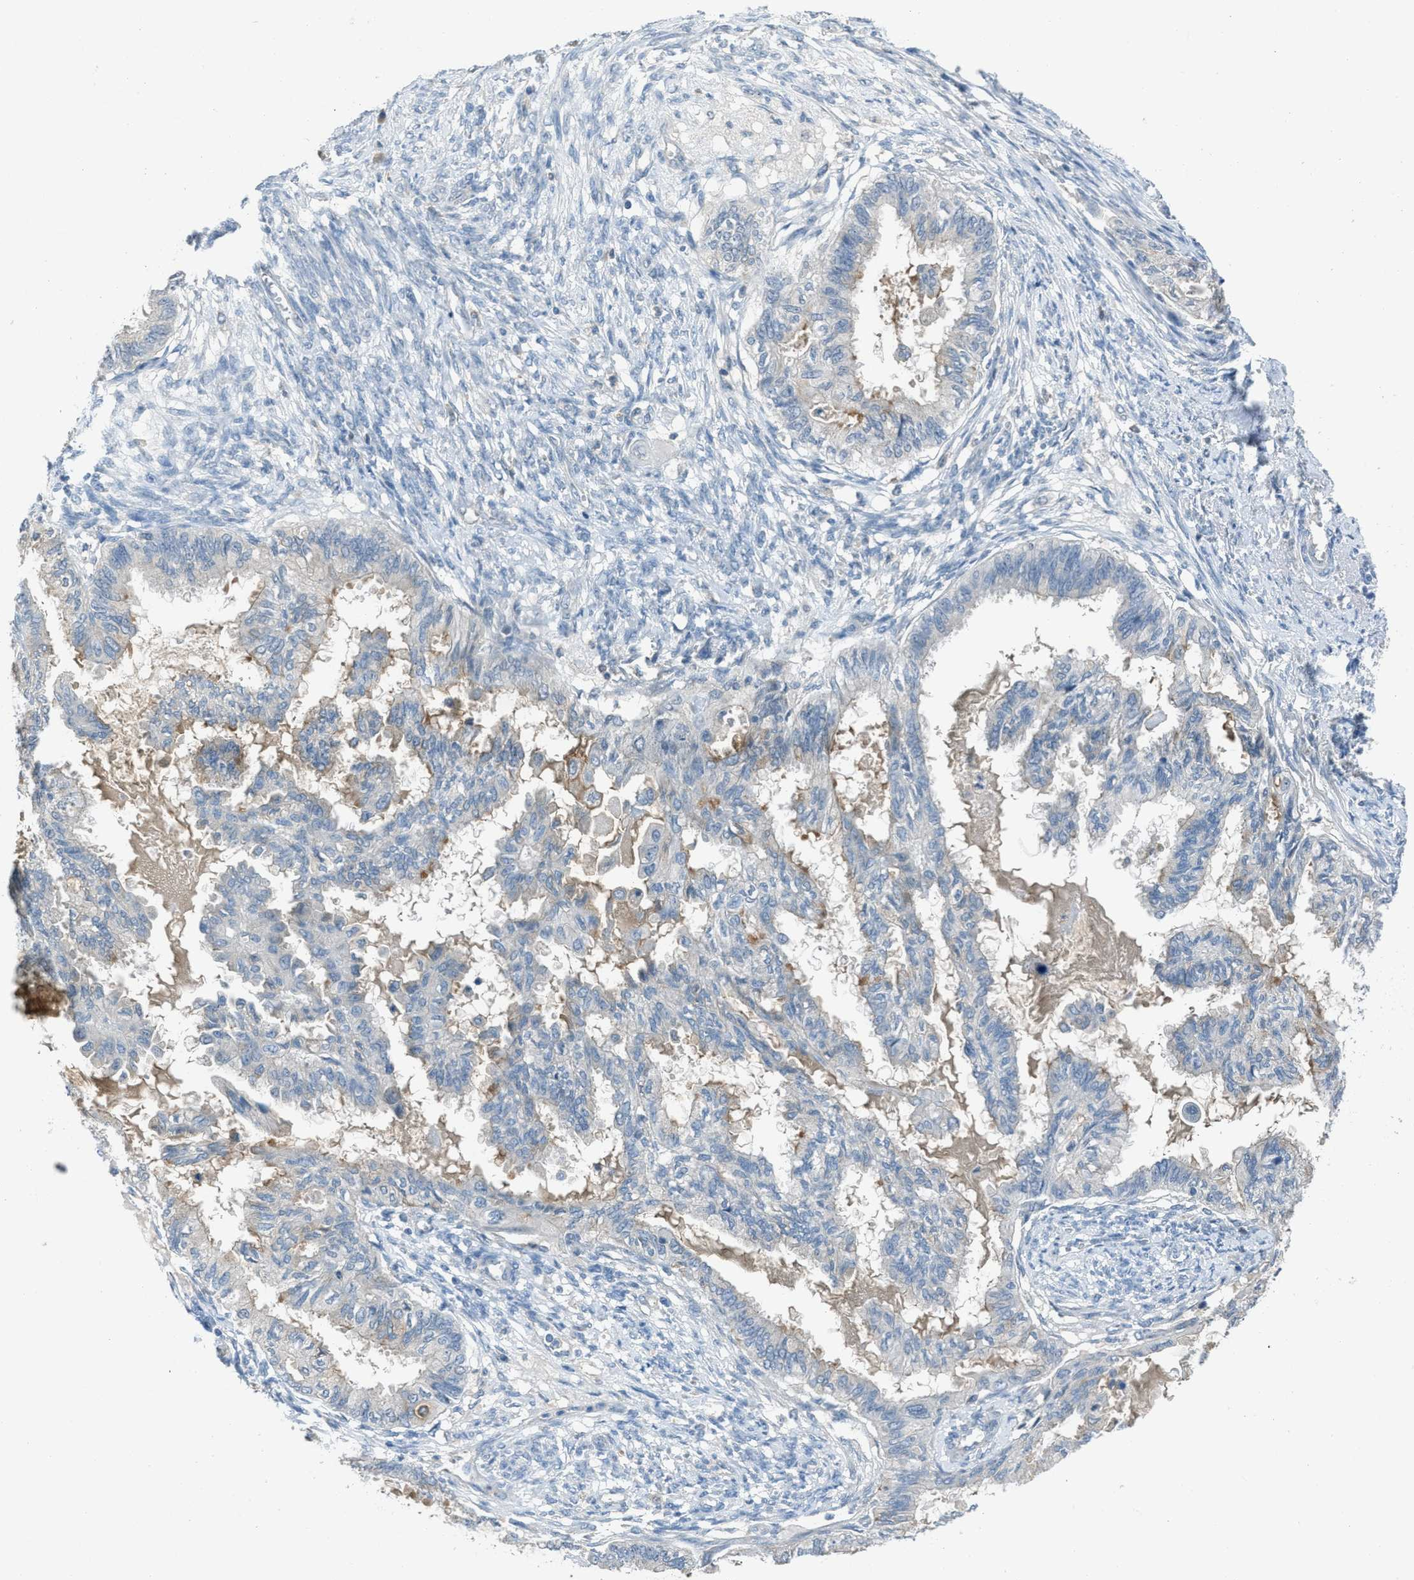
{"staining": {"intensity": "moderate", "quantity": "<25%", "location": "cytoplasmic/membranous"}, "tissue": "cervical cancer", "cell_type": "Tumor cells", "image_type": "cancer", "snomed": [{"axis": "morphology", "description": "Normal tissue, NOS"}, {"axis": "morphology", "description": "Adenocarcinoma, NOS"}, {"axis": "topography", "description": "Cervix"}, {"axis": "topography", "description": "Endometrium"}], "caption": "Immunohistochemistry micrograph of cervical adenocarcinoma stained for a protein (brown), which reveals low levels of moderate cytoplasmic/membranous expression in approximately <25% of tumor cells.", "gene": "MIS18A", "patient": {"sex": "female", "age": 86}}